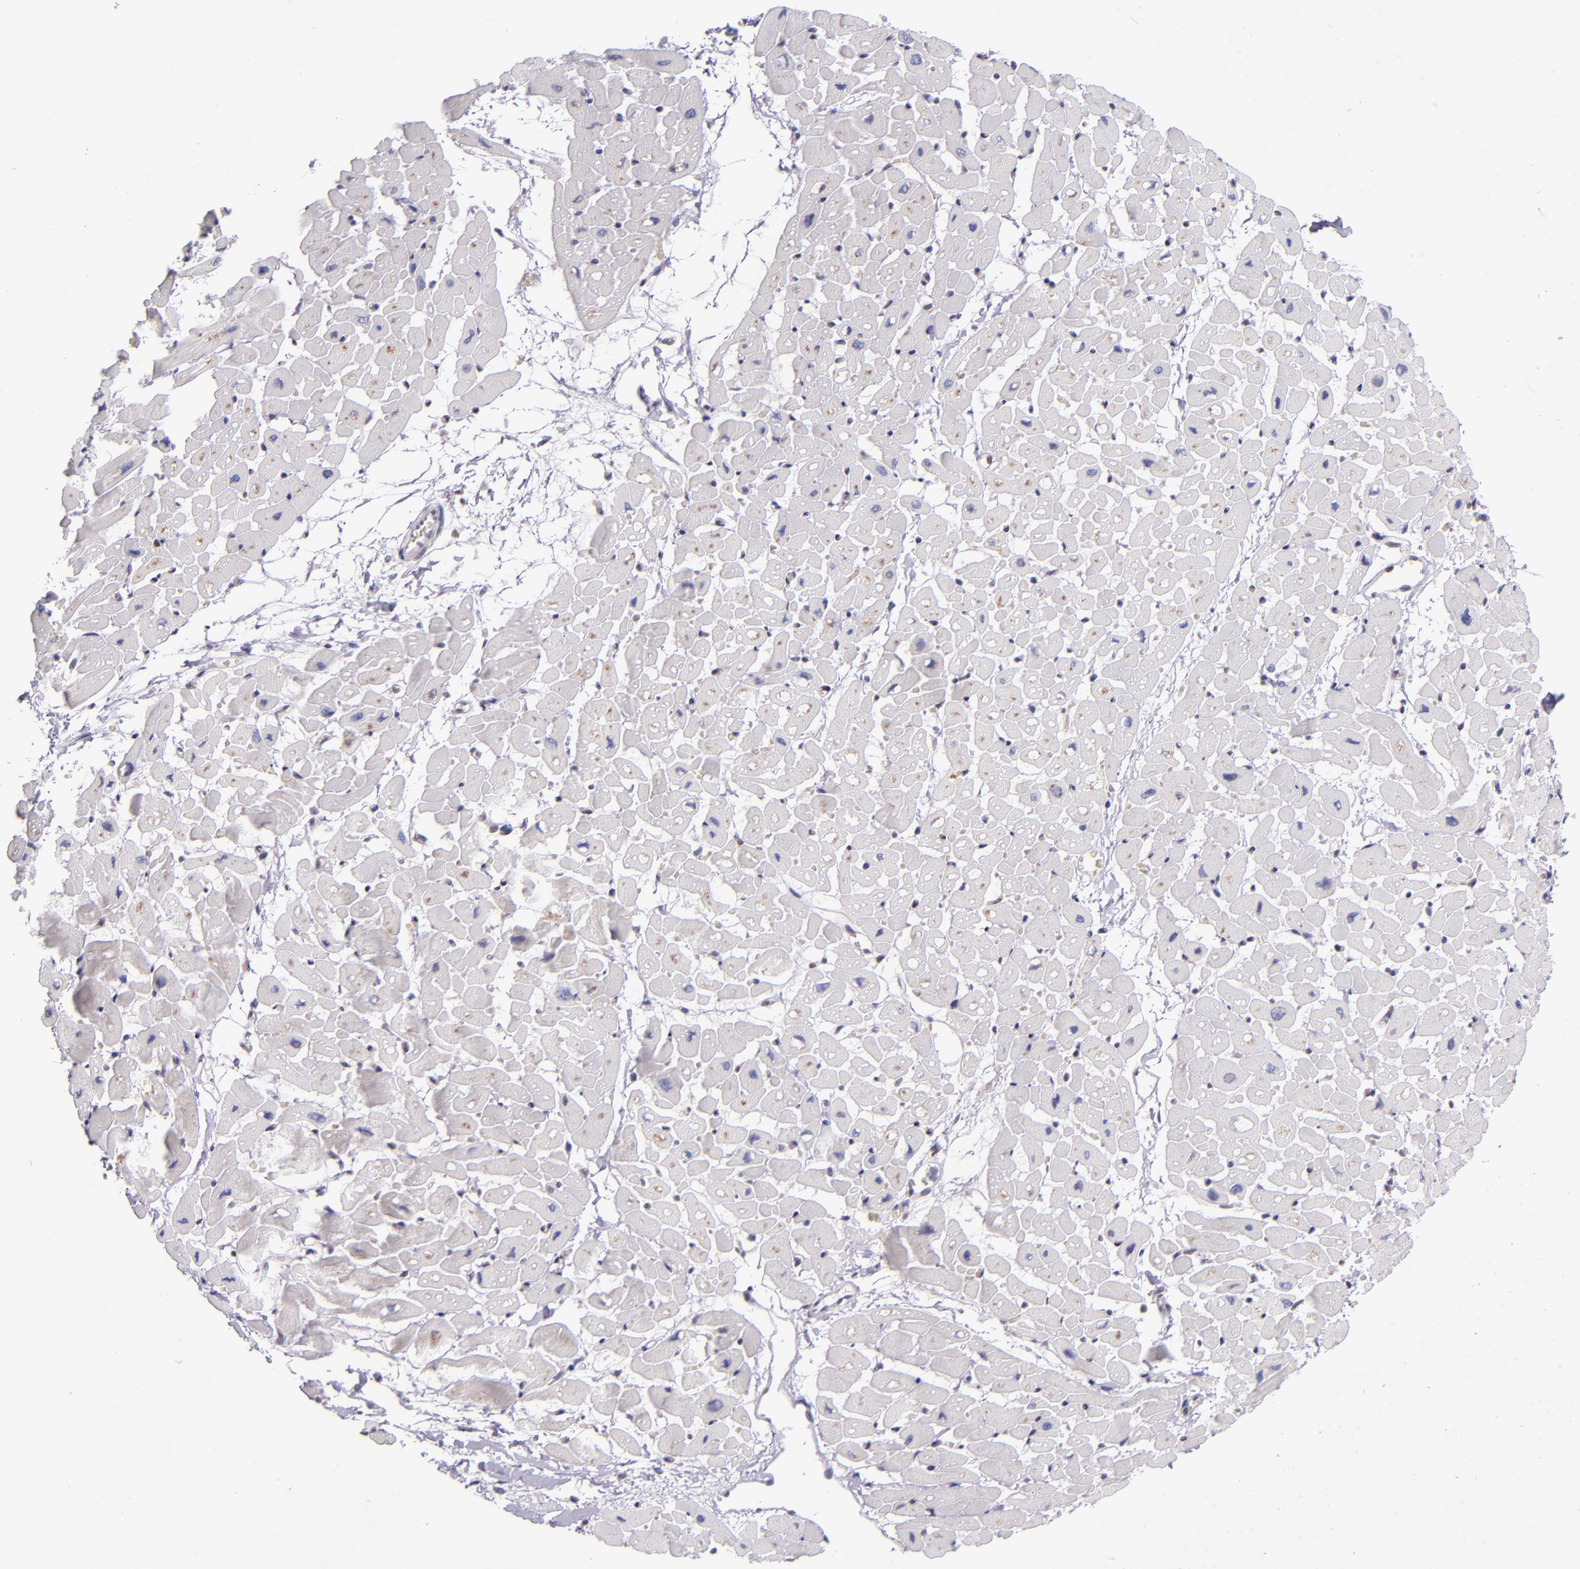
{"staining": {"intensity": "negative", "quantity": "none", "location": "none"}, "tissue": "heart muscle", "cell_type": "Cardiomyocytes", "image_type": "normal", "snomed": [{"axis": "morphology", "description": "Normal tissue, NOS"}, {"axis": "topography", "description": "Heart"}], "caption": "The immunohistochemistry micrograph has no significant positivity in cardiomyocytes of heart muscle. Brightfield microscopy of IHC stained with DAB (3,3'-diaminobenzidine) (brown) and hematoxylin (blue), captured at high magnification.", "gene": "MGMT", "patient": {"sex": "male", "age": 45}}